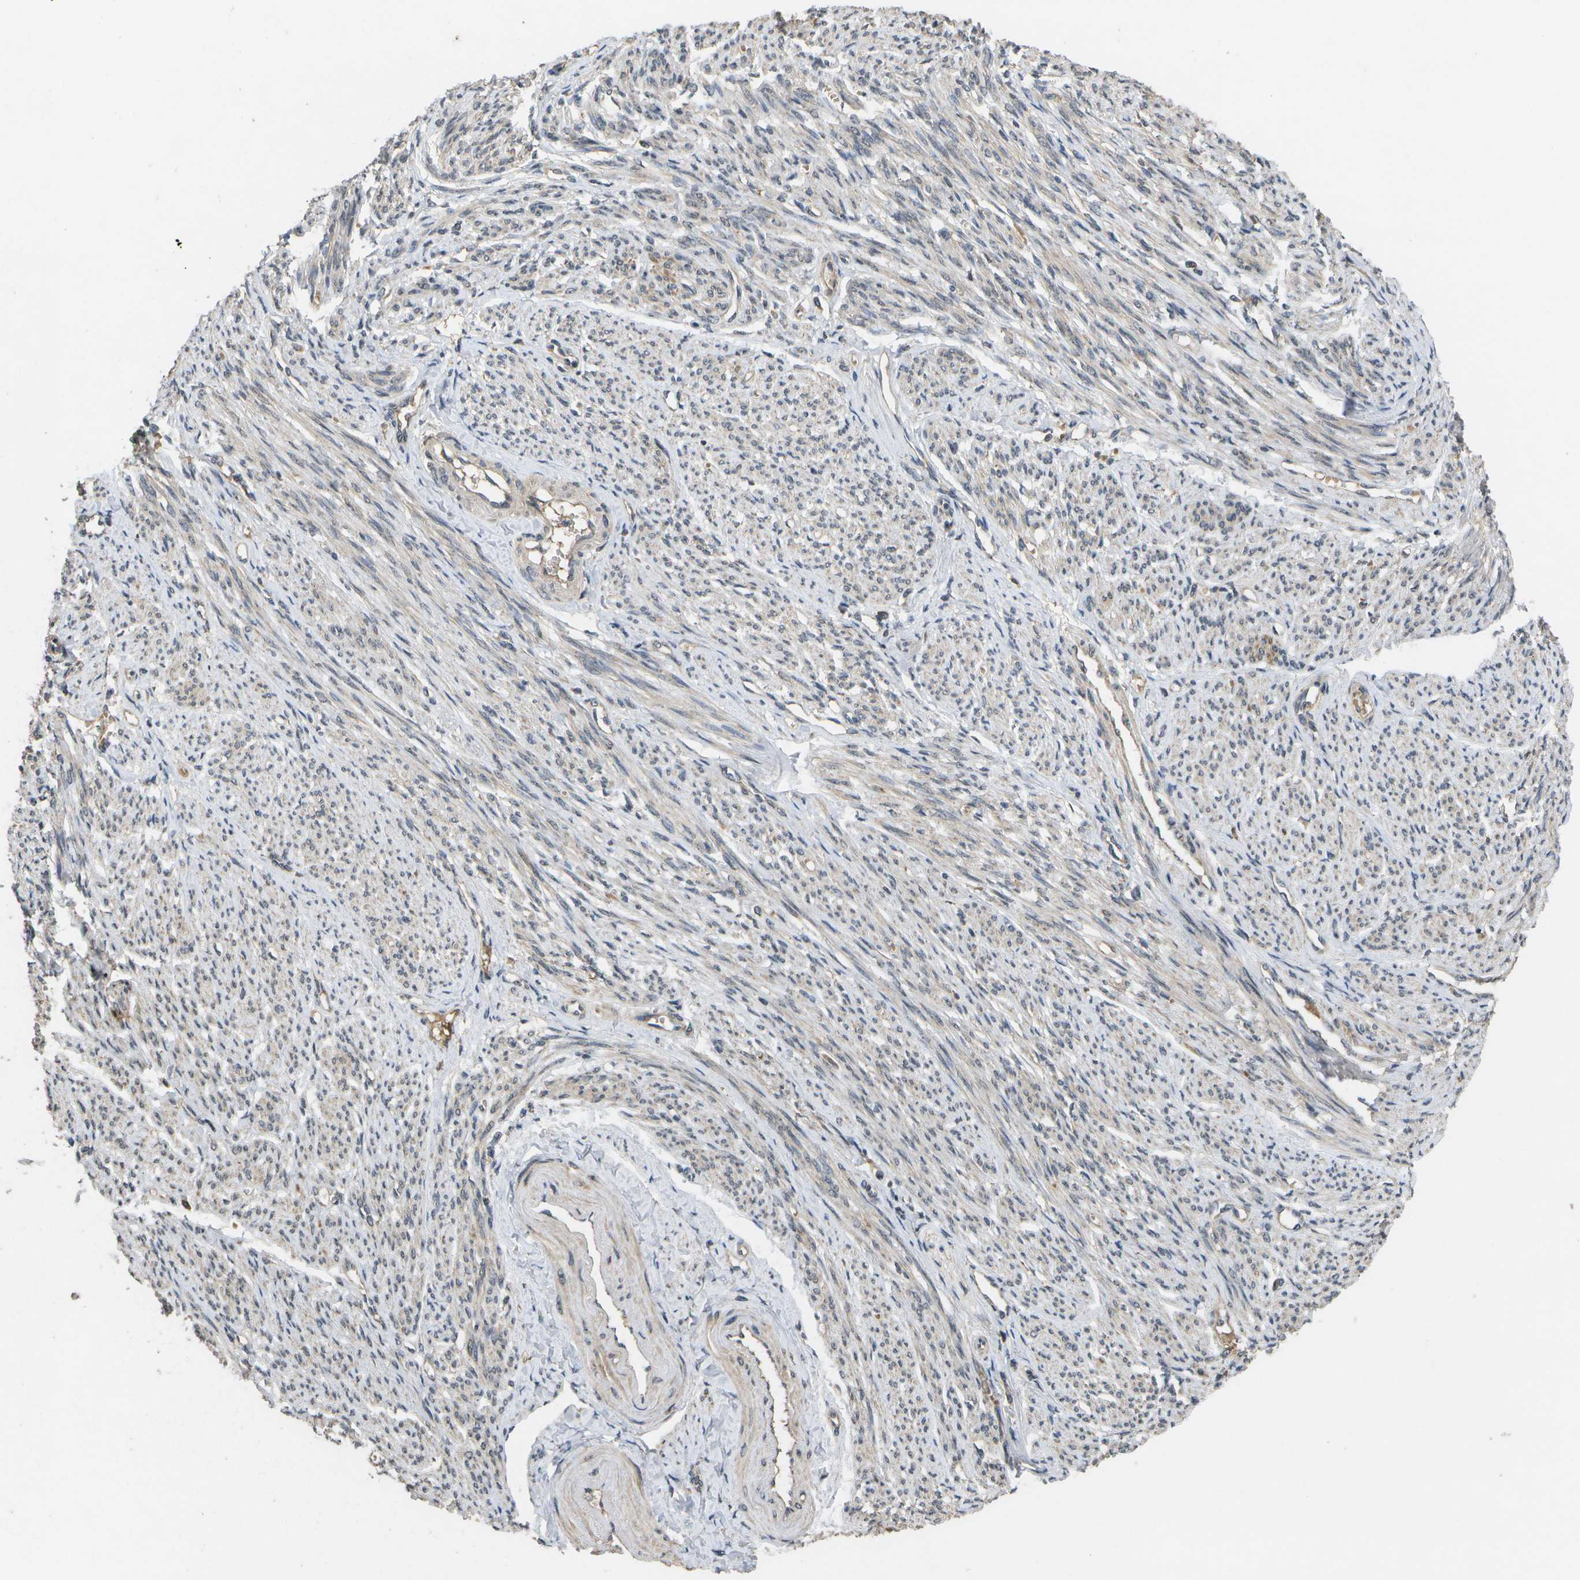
{"staining": {"intensity": "moderate", "quantity": ">75%", "location": "cytoplasmic/membranous"}, "tissue": "smooth muscle", "cell_type": "Smooth muscle cells", "image_type": "normal", "snomed": [{"axis": "morphology", "description": "Normal tissue, NOS"}, {"axis": "topography", "description": "Smooth muscle"}], "caption": "Immunohistochemical staining of benign smooth muscle exhibits medium levels of moderate cytoplasmic/membranous expression in approximately >75% of smooth muscle cells.", "gene": "ALAS1", "patient": {"sex": "female", "age": 65}}